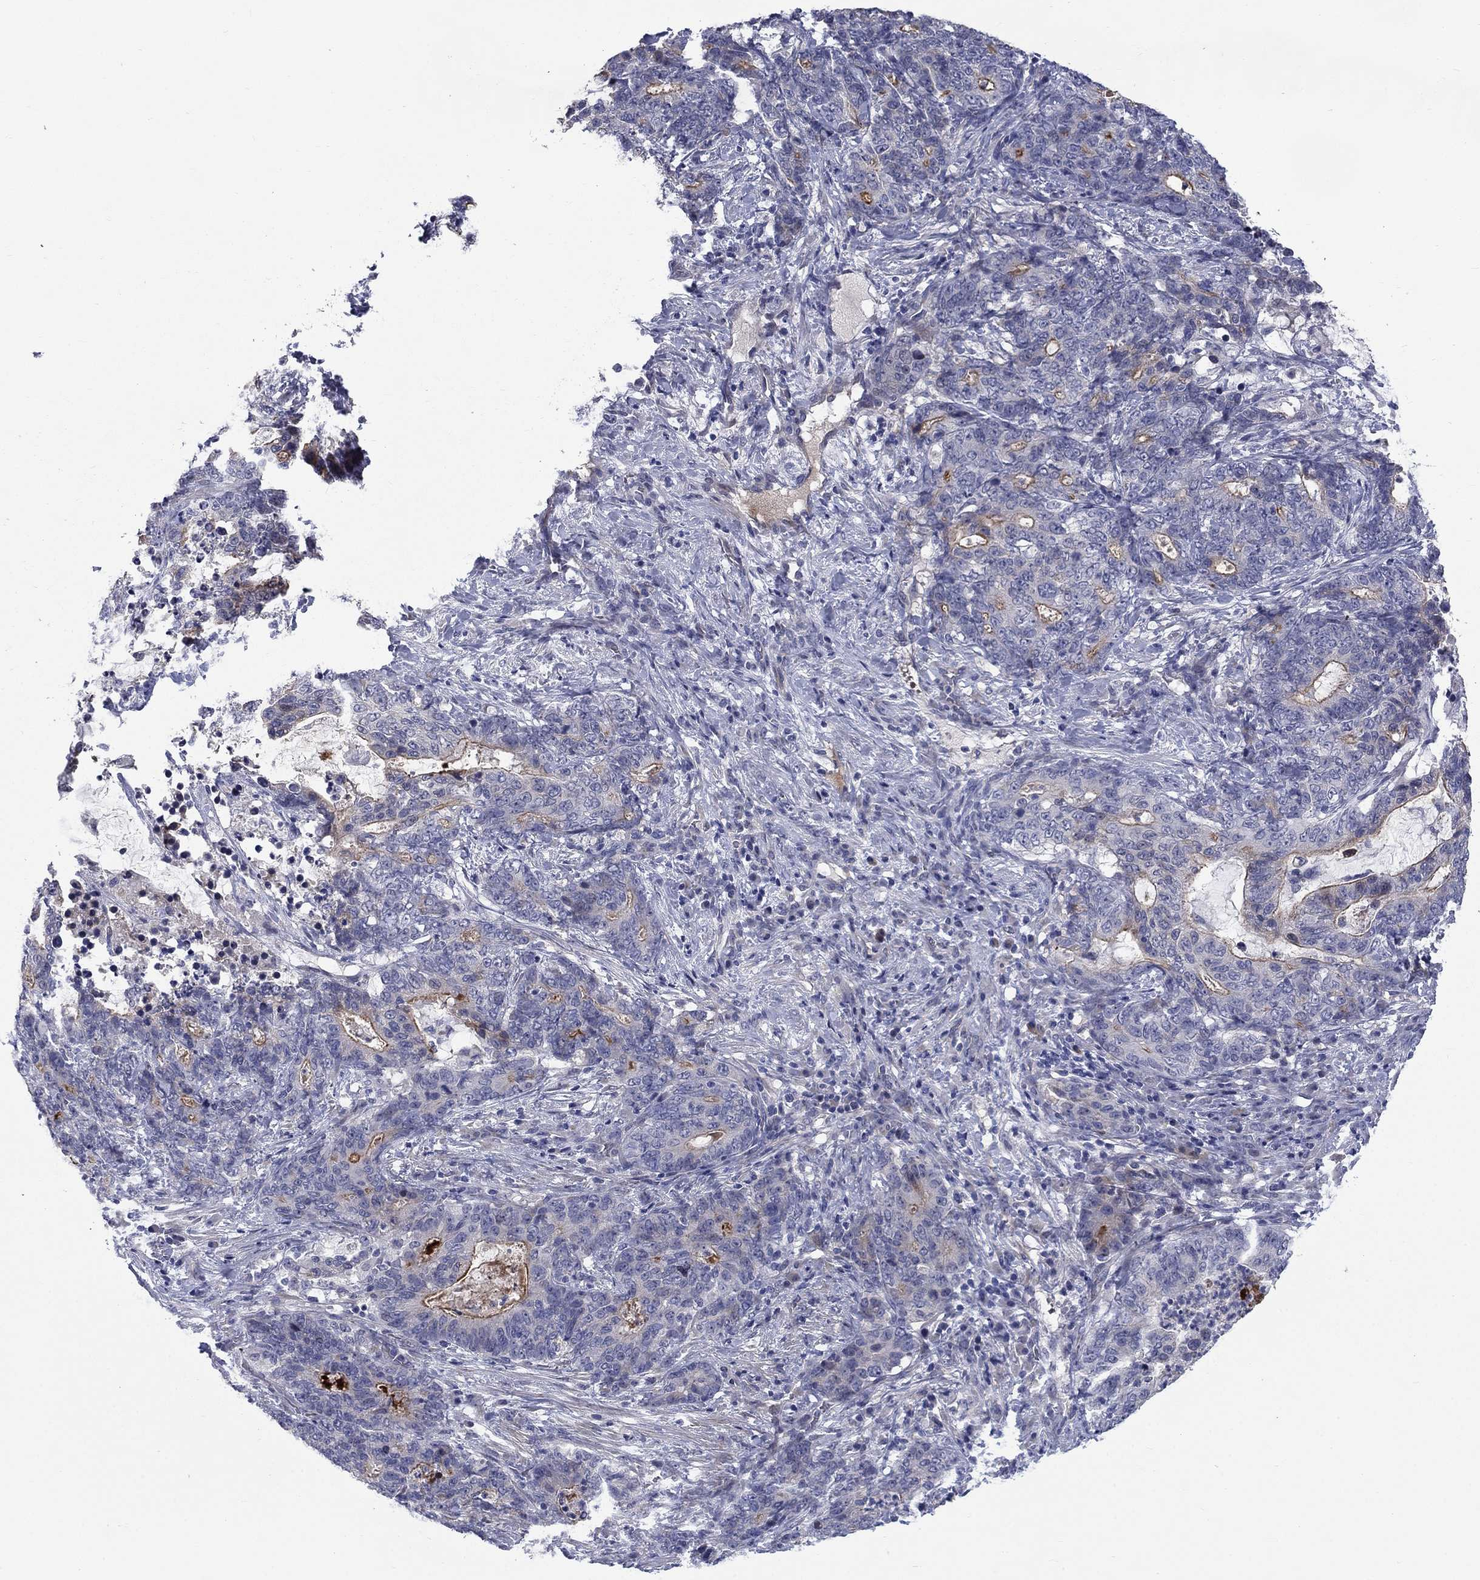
{"staining": {"intensity": "moderate", "quantity": "<25%", "location": "cytoplasmic/membranous"}, "tissue": "stomach cancer", "cell_type": "Tumor cells", "image_type": "cancer", "snomed": [{"axis": "morphology", "description": "Normal tissue, NOS"}, {"axis": "morphology", "description": "Adenocarcinoma, NOS"}, {"axis": "topography", "description": "Stomach"}], "caption": "Brown immunohistochemical staining in human stomach adenocarcinoma shows moderate cytoplasmic/membranous expression in about <25% of tumor cells.", "gene": "SLC1A1", "patient": {"sex": "female", "age": 64}}